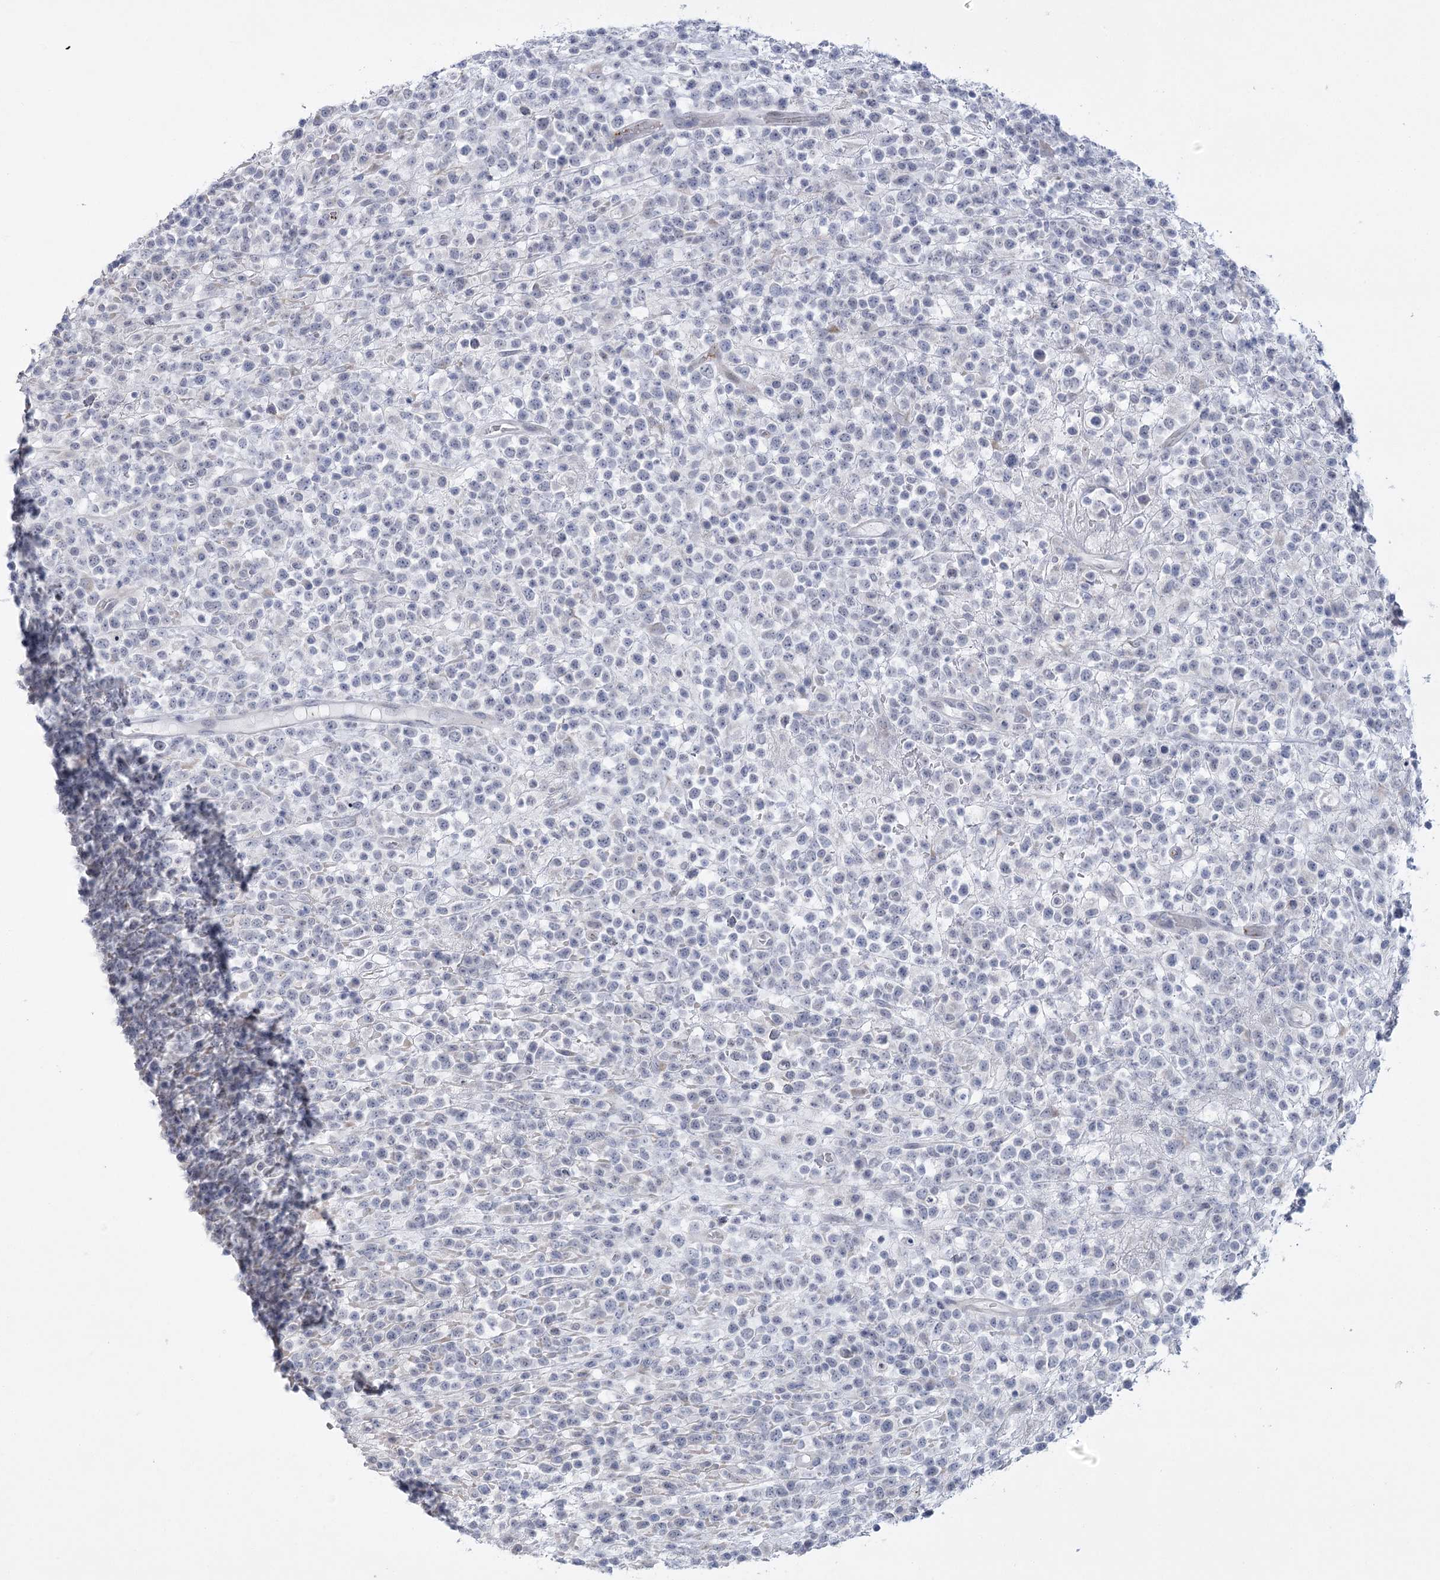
{"staining": {"intensity": "negative", "quantity": "none", "location": "none"}, "tissue": "lymphoma", "cell_type": "Tumor cells", "image_type": "cancer", "snomed": [{"axis": "morphology", "description": "Malignant lymphoma, non-Hodgkin's type, High grade"}, {"axis": "topography", "description": "Colon"}], "caption": "This is an immunohistochemistry photomicrograph of human lymphoma. There is no expression in tumor cells.", "gene": "FAM76B", "patient": {"sex": "female", "age": 53}}